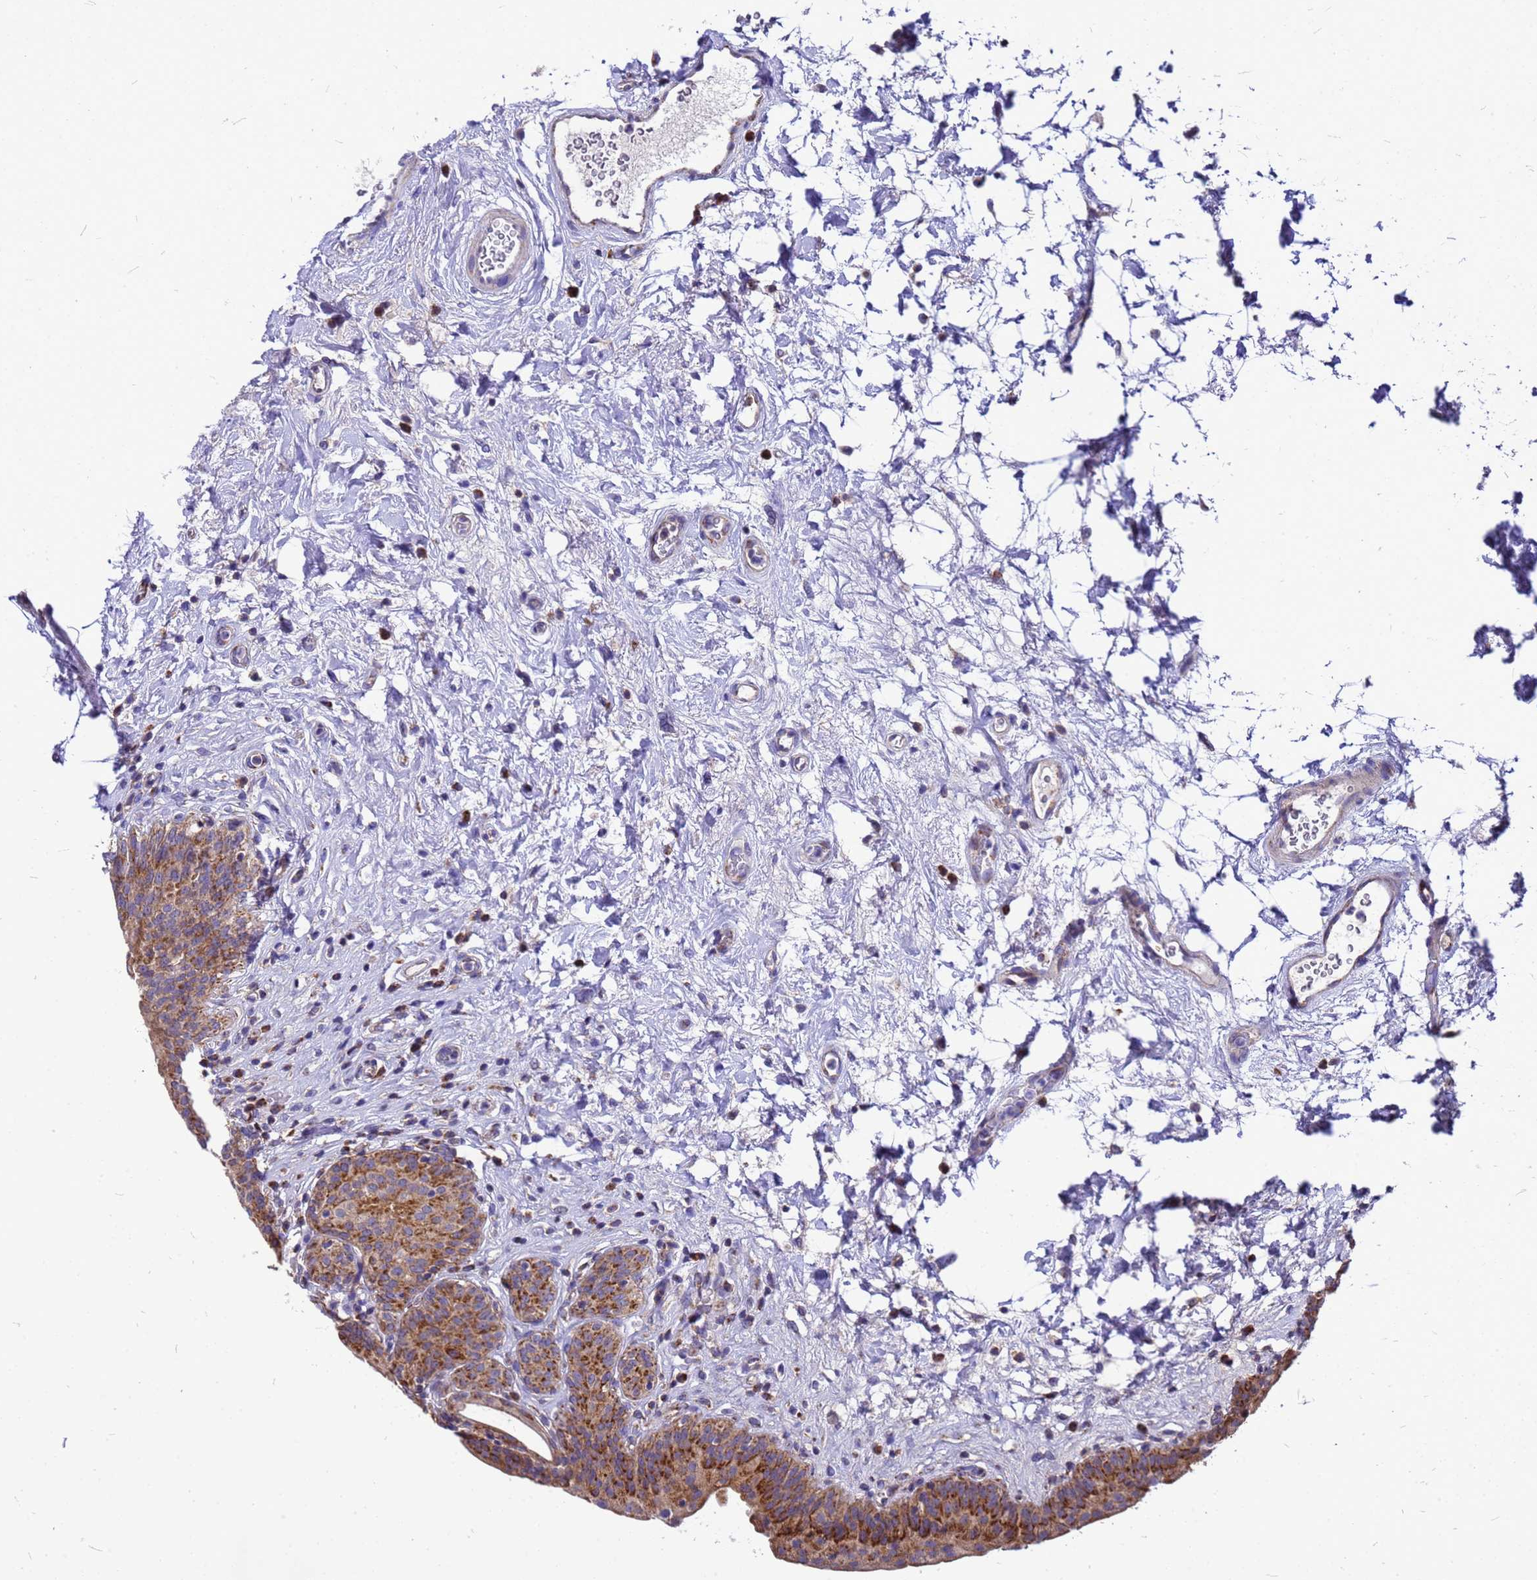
{"staining": {"intensity": "strong", "quantity": ">75%", "location": "cytoplasmic/membranous"}, "tissue": "urinary bladder", "cell_type": "Urothelial cells", "image_type": "normal", "snomed": [{"axis": "morphology", "description": "Normal tissue, NOS"}, {"axis": "topography", "description": "Urinary bladder"}], "caption": "Immunohistochemistry (IHC) of normal urinary bladder demonstrates high levels of strong cytoplasmic/membranous staining in approximately >75% of urothelial cells. (DAB (3,3'-diaminobenzidine) IHC with brightfield microscopy, high magnification).", "gene": "CMC4", "patient": {"sex": "male", "age": 83}}